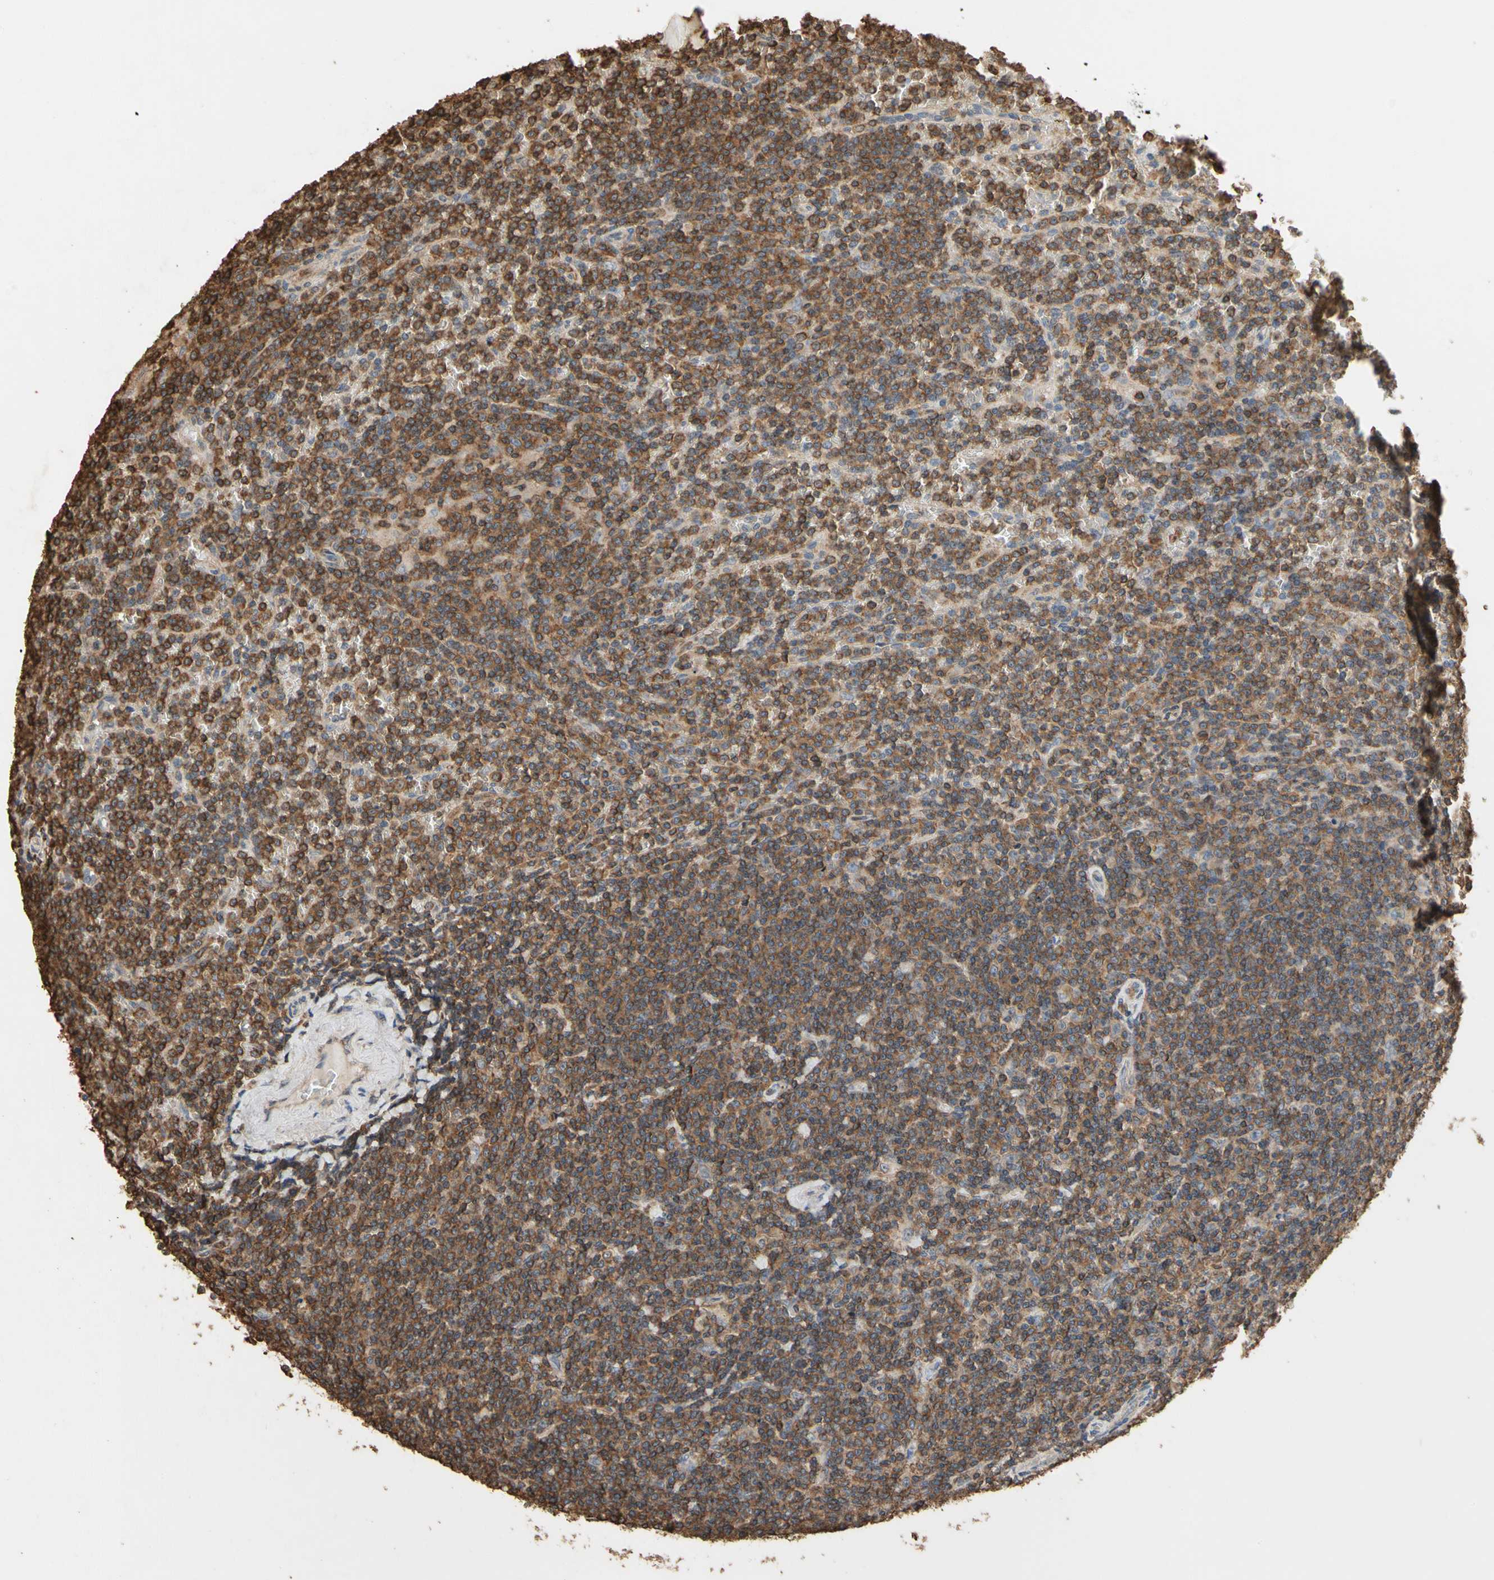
{"staining": {"intensity": "moderate", "quantity": ">75%", "location": "cytoplasmic/membranous"}, "tissue": "lymphoma", "cell_type": "Tumor cells", "image_type": "cancer", "snomed": [{"axis": "morphology", "description": "Malignant lymphoma, non-Hodgkin's type, Low grade"}, {"axis": "topography", "description": "Spleen"}], "caption": "A brown stain shows moderate cytoplasmic/membranous staining of a protein in human low-grade malignant lymphoma, non-Hodgkin's type tumor cells. Using DAB (brown) and hematoxylin (blue) stains, captured at high magnification using brightfield microscopy.", "gene": "MAP3K10", "patient": {"sex": "female", "age": 19}}